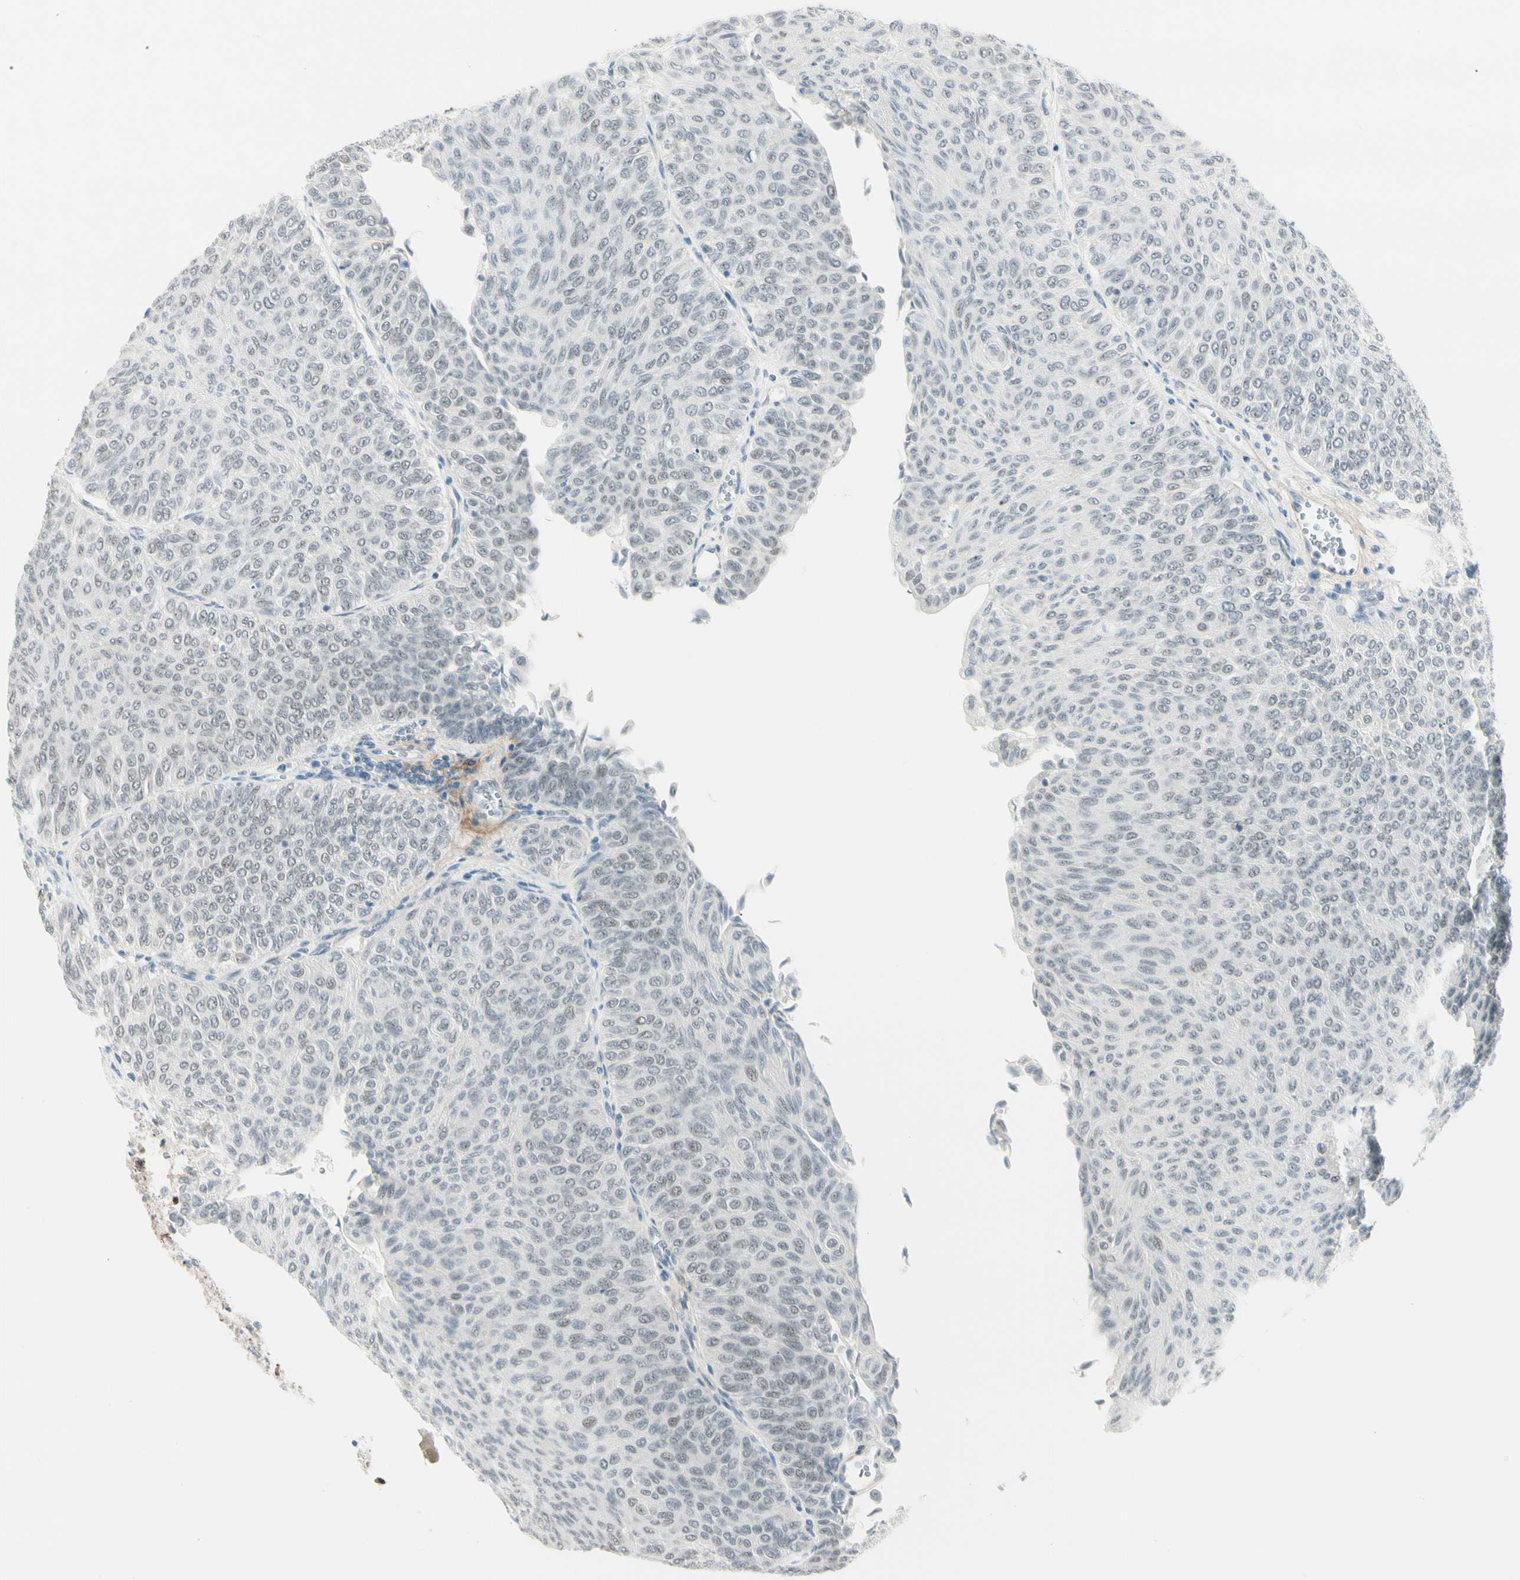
{"staining": {"intensity": "negative", "quantity": "none", "location": "none"}, "tissue": "urothelial cancer", "cell_type": "Tumor cells", "image_type": "cancer", "snomed": [{"axis": "morphology", "description": "Urothelial carcinoma, Low grade"}, {"axis": "topography", "description": "Urinary bladder"}], "caption": "Immunohistochemical staining of urothelial cancer demonstrates no significant positivity in tumor cells. Nuclei are stained in blue.", "gene": "ASPN", "patient": {"sex": "male", "age": 78}}